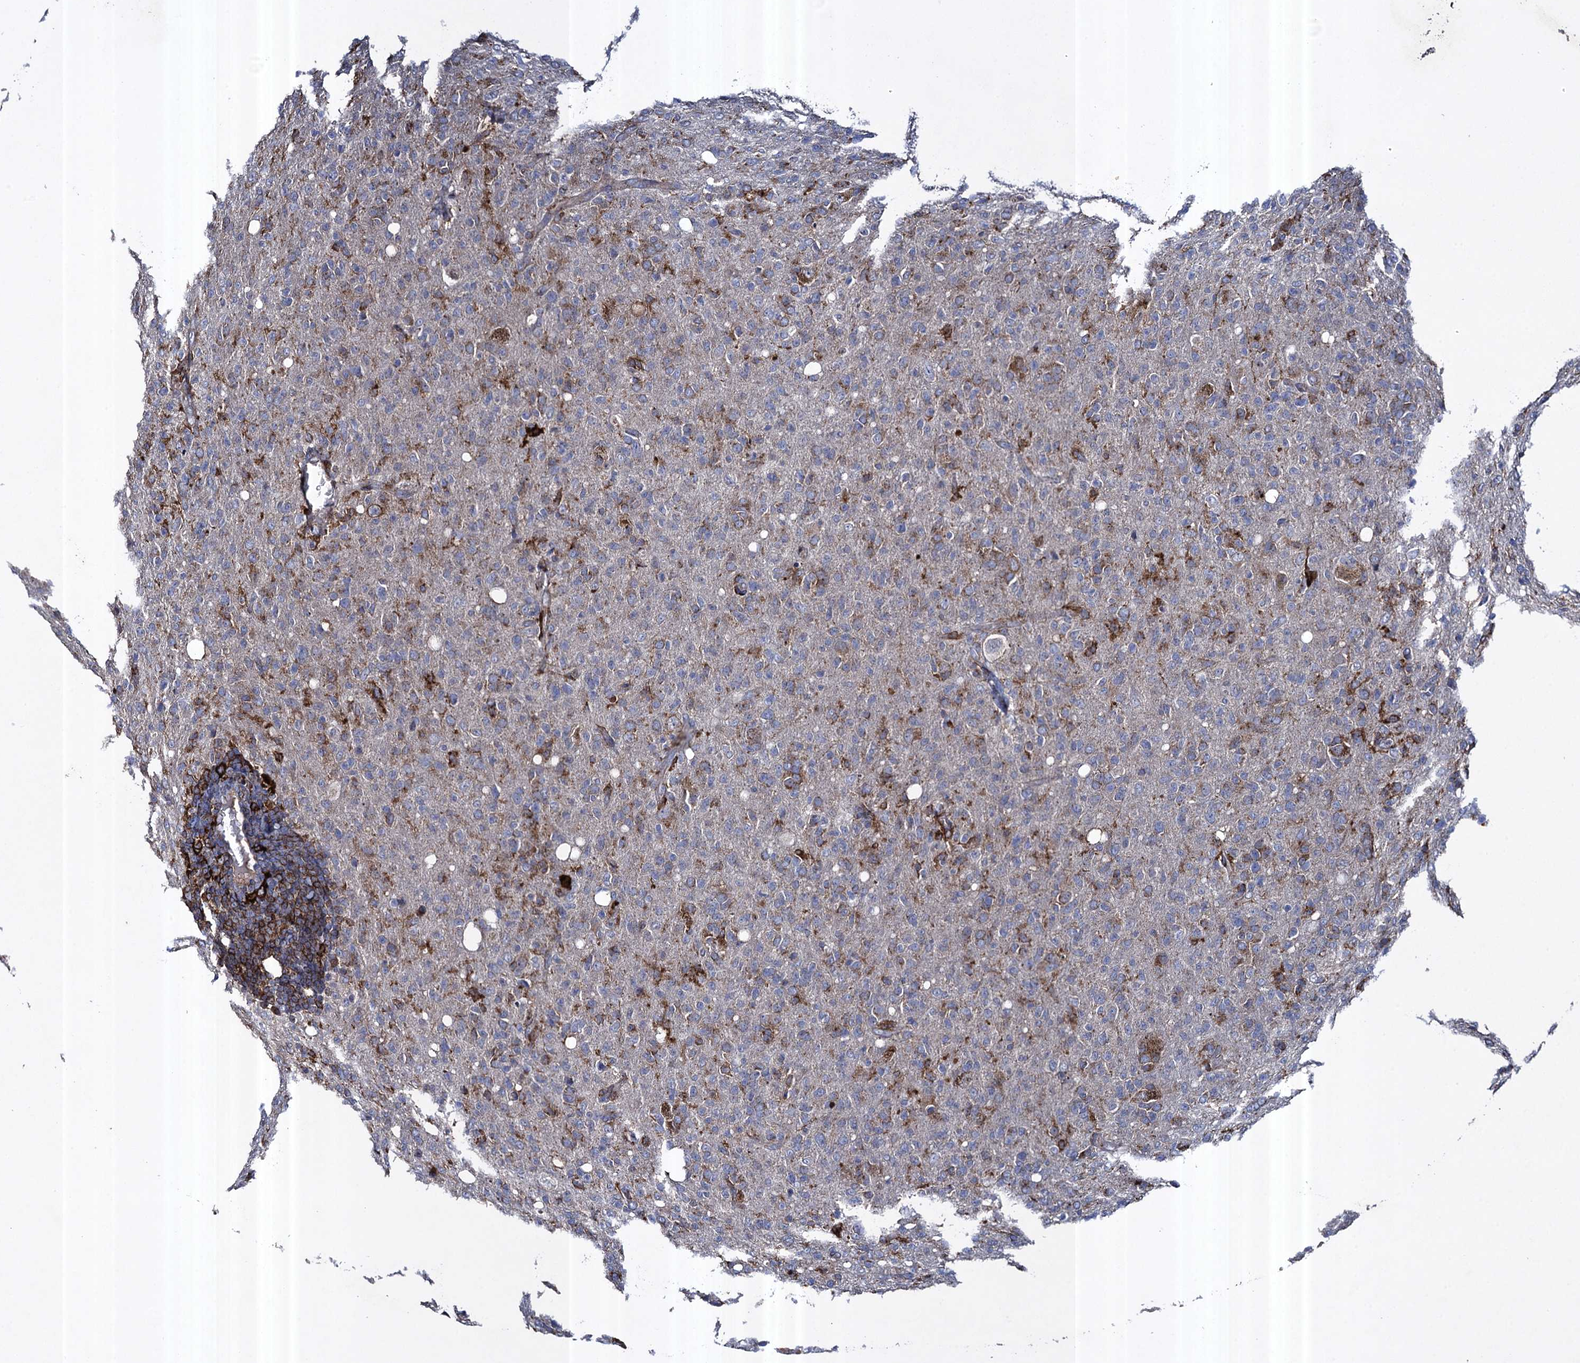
{"staining": {"intensity": "weak", "quantity": "<25%", "location": "cytoplasmic/membranous"}, "tissue": "glioma", "cell_type": "Tumor cells", "image_type": "cancer", "snomed": [{"axis": "morphology", "description": "Glioma, malignant, High grade"}, {"axis": "topography", "description": "Brain"}], "caption": "This image is of glioma stained with IHC to label a protein in brown with the nuclei are counter-stained blue. There is no expression in tumor cells. (DAB (3,3'-diaminobenzidine) immunohistochemistry, high magnification).", "gene": "TXNDC11", "patient": {"sex": "female", "age": 57}}